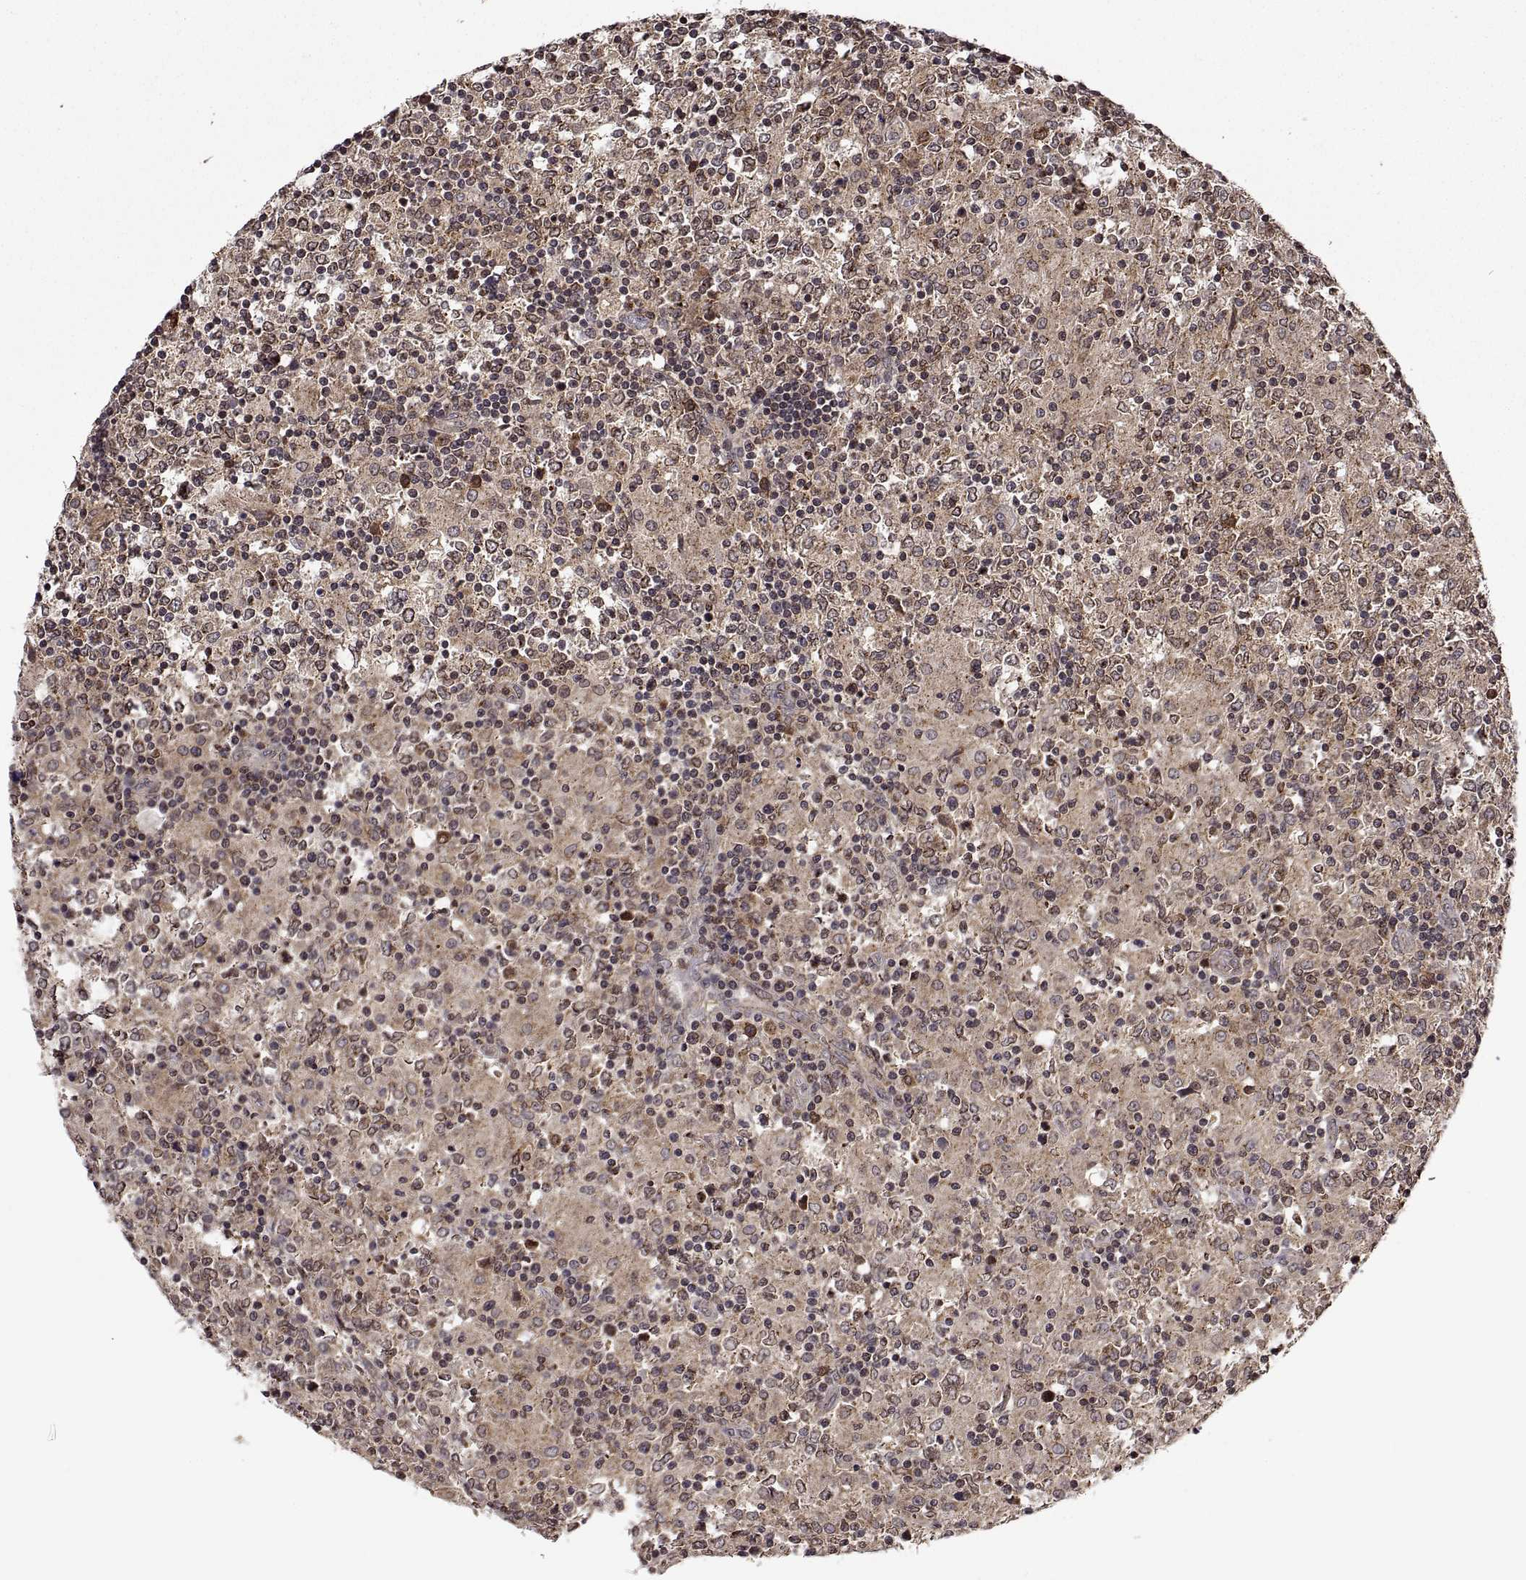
{"staining": {"intensity": "negative", "quantity": "none", "location": "none"}, "tissue": "lymphoma", "cell_type": "Tumor cells", "image_type": "cancer", "snomed": [{"axis": "morphology", "description": "Malignant lymphoma, non-Hodgkin's type, High grade"}, {"axis": "topography", "description": "Lymph node"}], "caption": "Malignant lymphoma, non-Hodgkin's type (high-grade) stained for a protein using IHC reveals no positivity tumor cells.", "gene": "ZNRF2", "patient": {"sex": "female", "age": 84}}